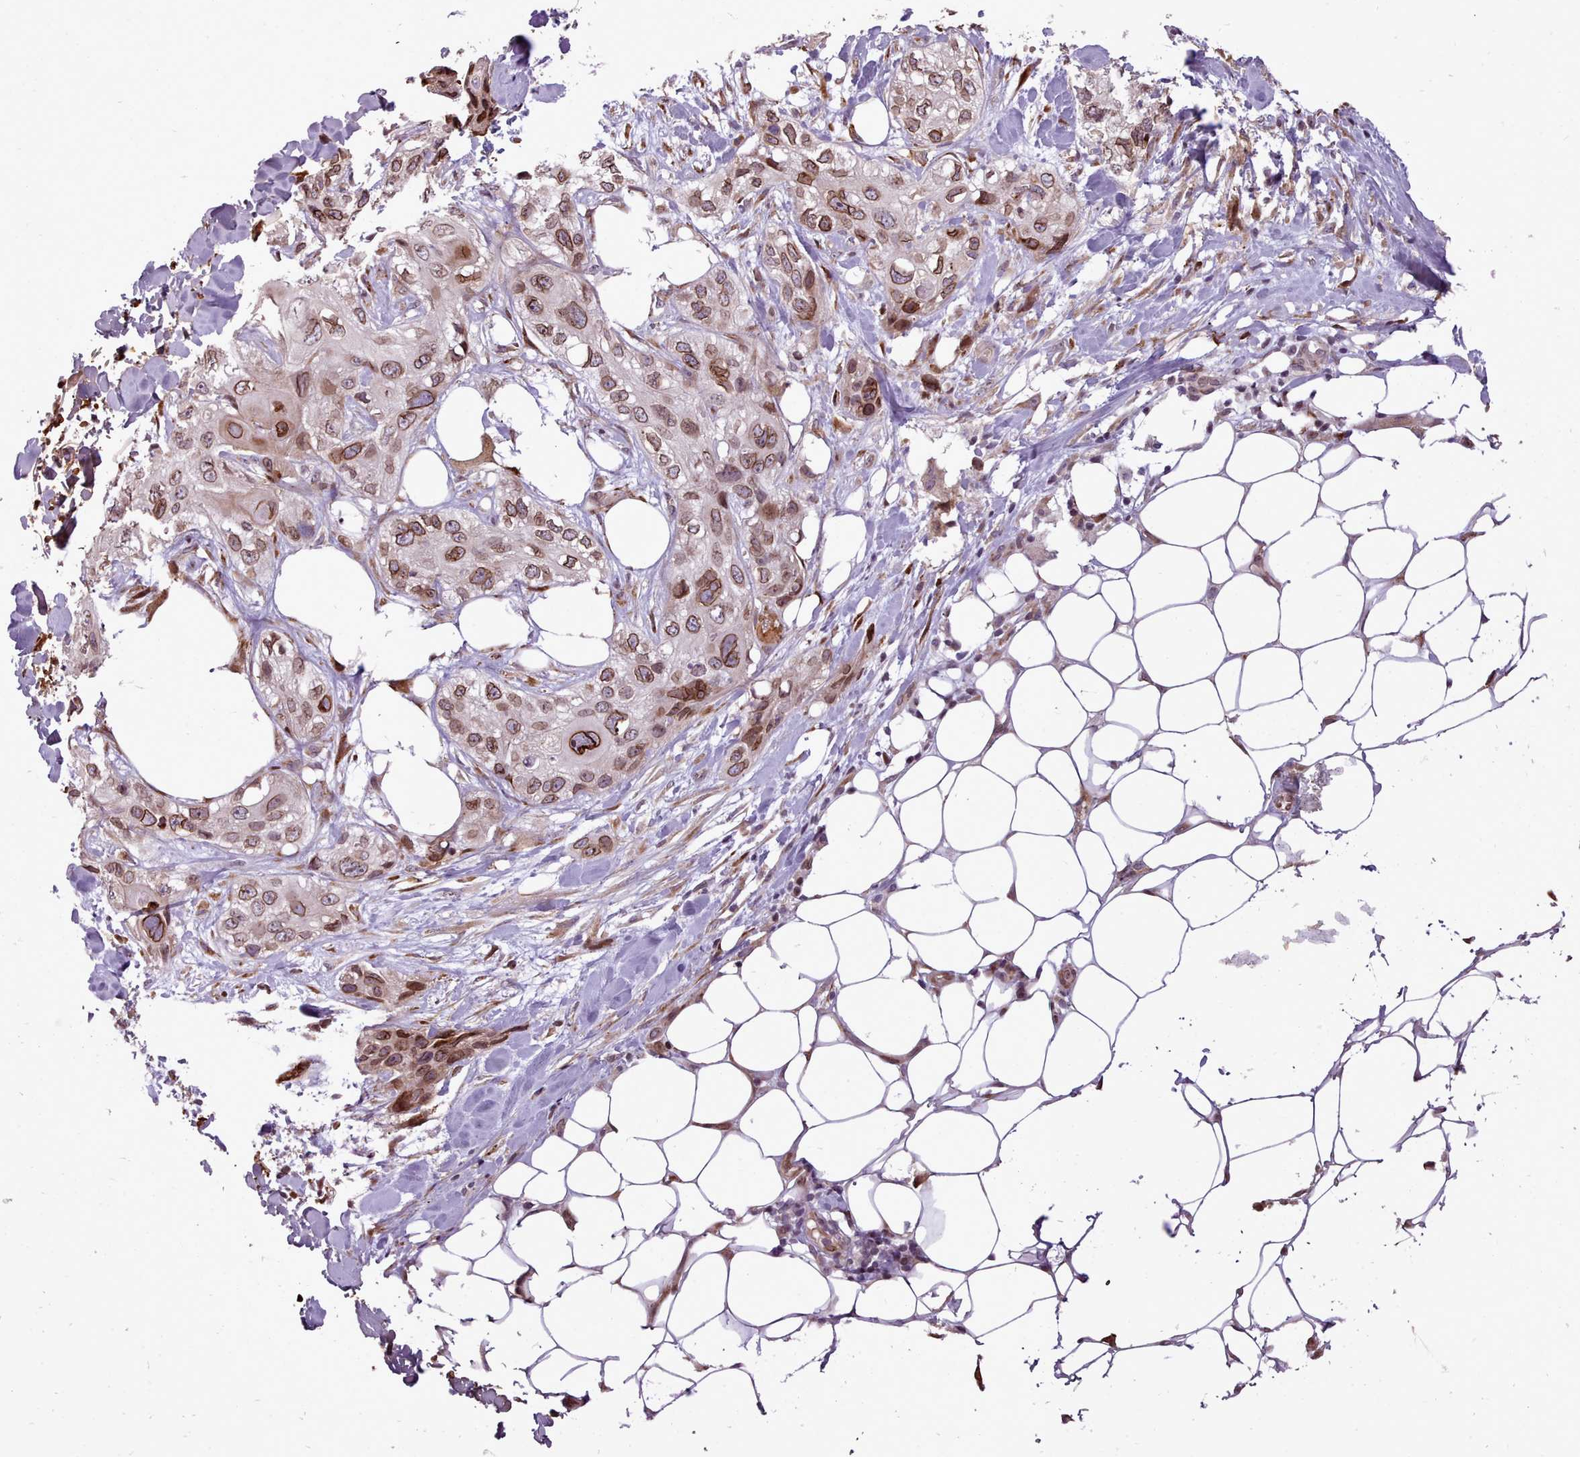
{"staining": {"intensity": "strong", "quantity": "25%-75%", "location": "cytoplasmic/membranous,nuclear"}, "tissue": "skin cancer", "cell_type": "Tumor cells", "image_type": "cancer", "snomed": [{"axis": "morphology", "description": "Normal tissue, NOS"}, {"axis": "morphology", "description": "Squamous cell carcinoma, NOS"}, {"axis": "topography", "description": "Skin"}], "caption": "This histopathology image demonstrates immunohistochemistry (IHC) staining of human skin squamous cell carcinoma, with high strong cytoplasmic/membranous and nuclear expression in approximately 25%-75% of tumor cells.", "gene": "CABP1", "patient": {"sex": "male", "age": 72}}